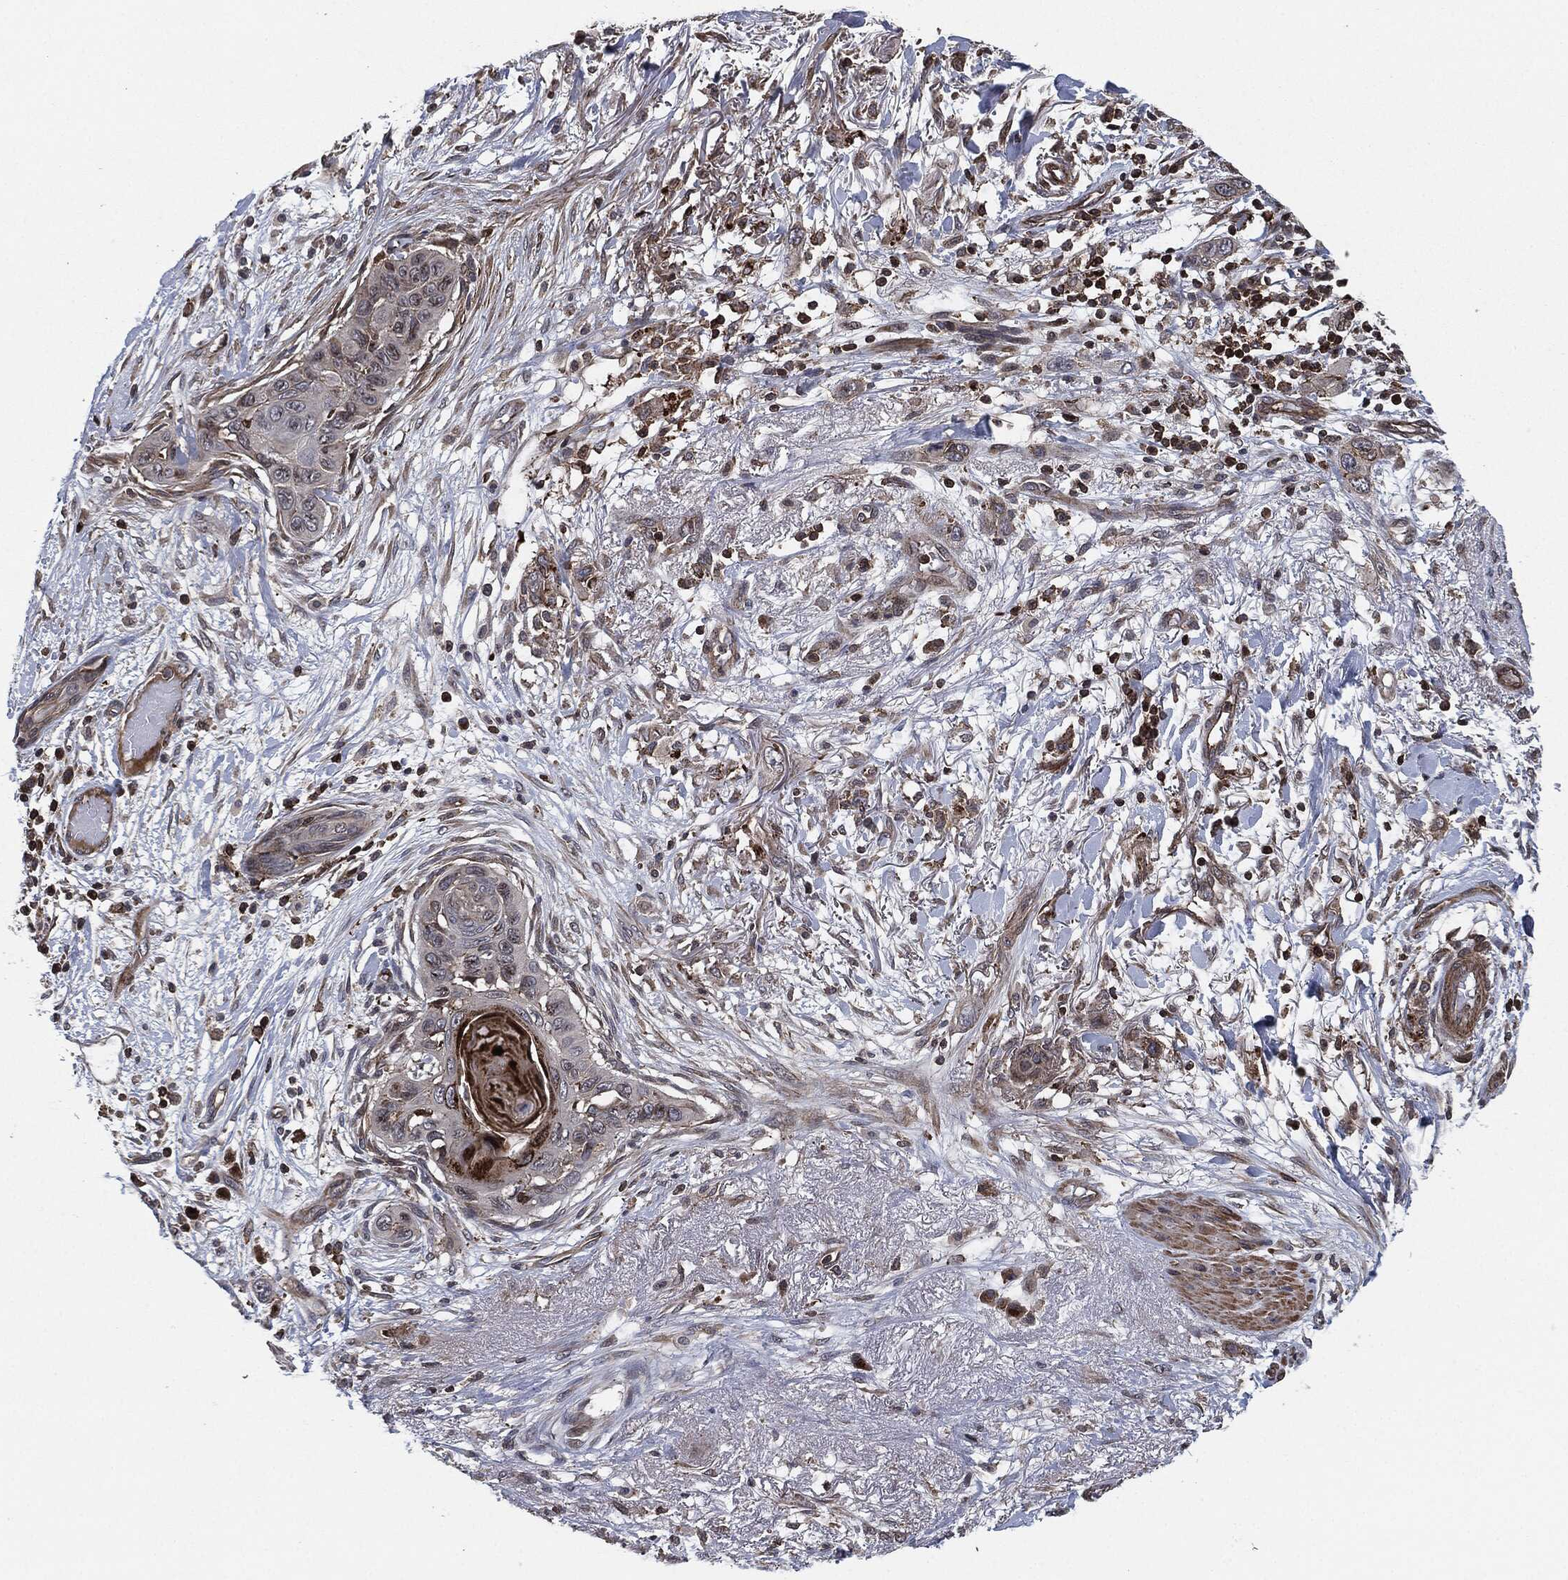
{"staining": {"intensity": "negative", "quantity": "none", "location": "none"}, "tissue": "skin cancer", "cell_type": "Tumor cells", "image_type": "cancer", "snomed": [{"axis": "morphology", "description": "Squamous cell carcinoma, NOS"}, {"axis": "topography", "description": "Skin"}], "caption": "The IHC micrograph has no significant staining in tumor cells of skin squamous cell carcinoma tissue. (Brightfield microscopy of DAB immunohistochemistry (IHC) at high magnification).", "gene": "UBR1", "patient": {"sex": "male", "age": 79}}